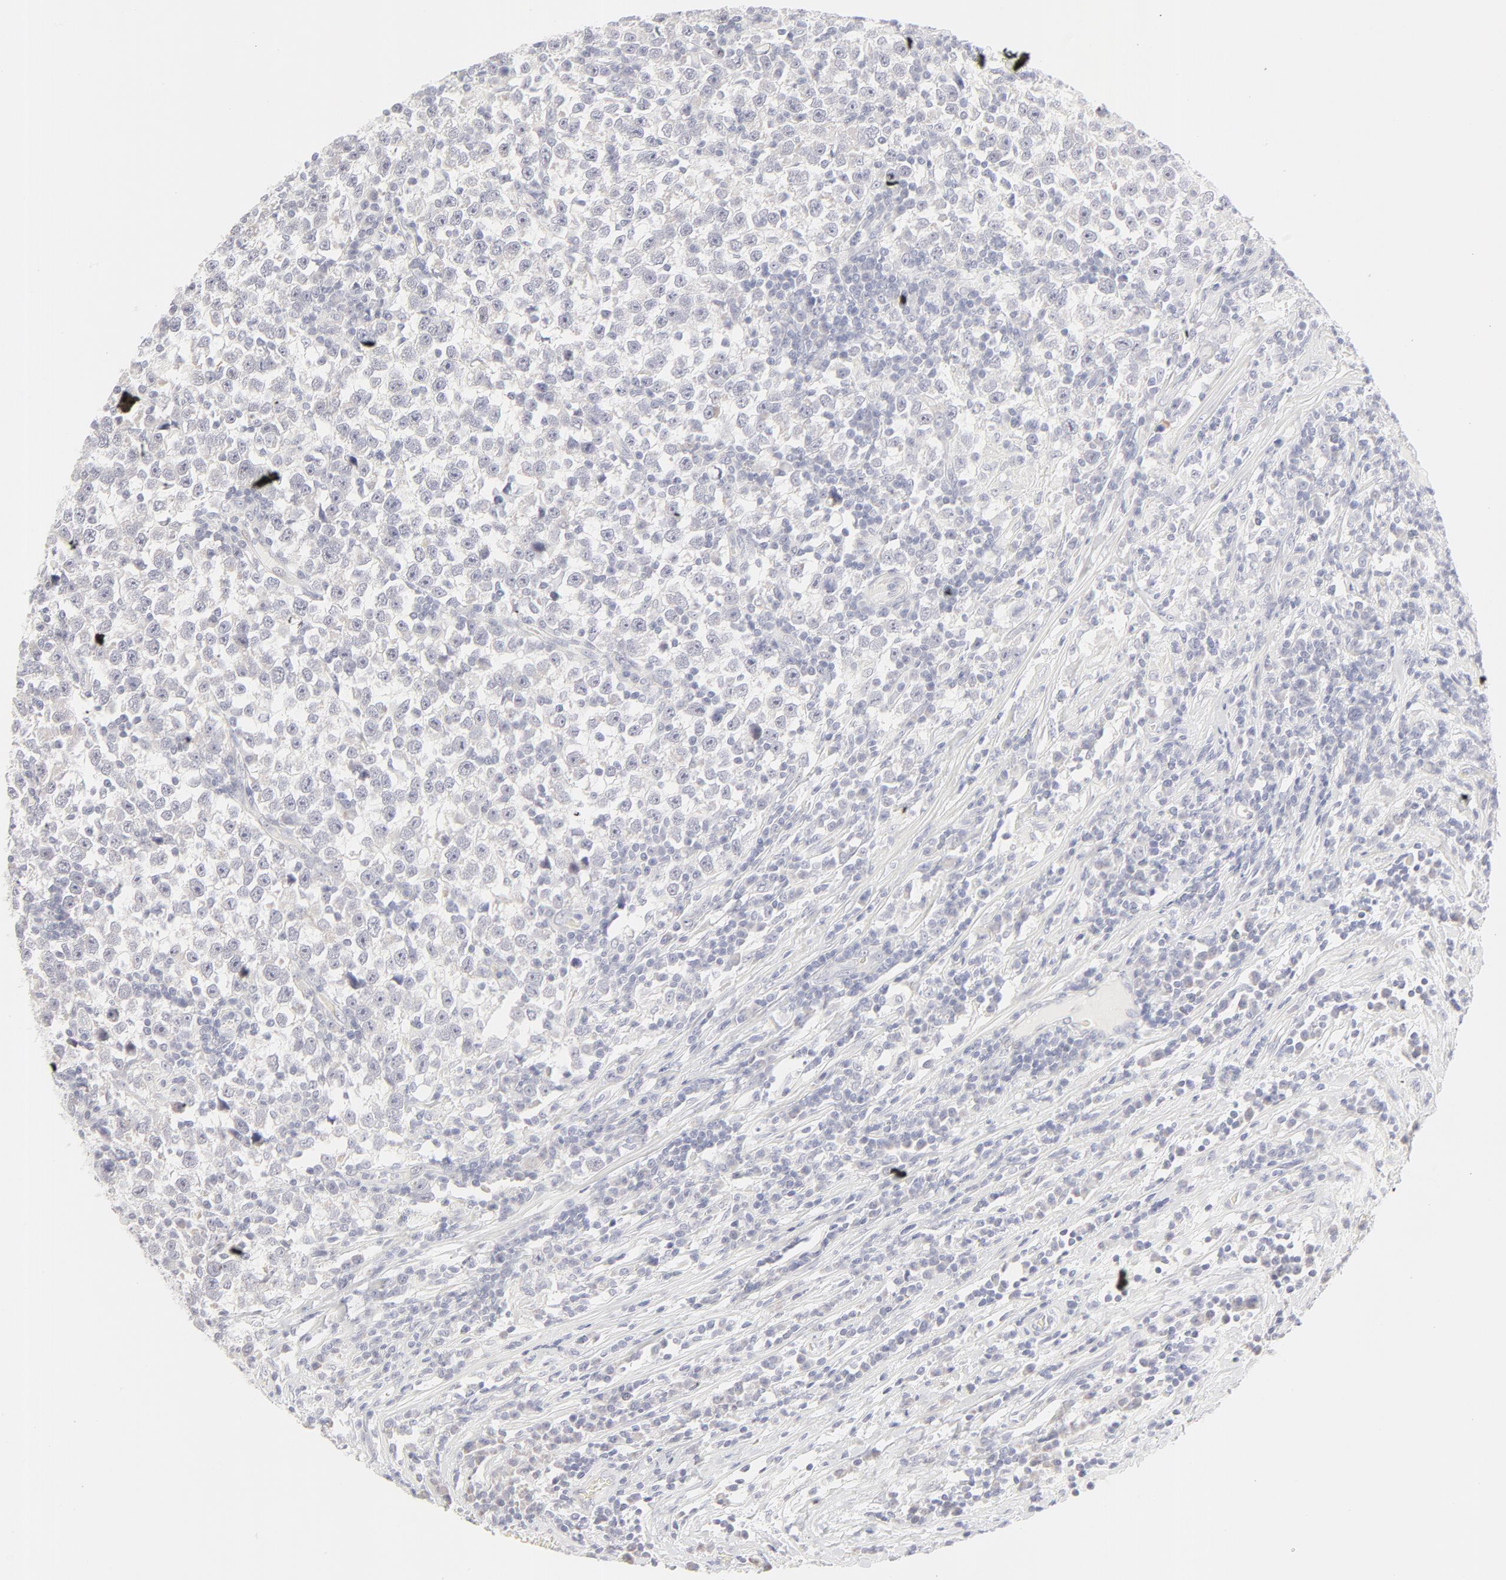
{"staining": {"intensity": "negative", "quantity": "none", "location": "none"}, "tissue": "testis cancer", "cell_type": "Tumor cells", "image_type": "cancer", "snomed": [{"axis": "morphology", "description": "Seminoma, NOS"}, {"axis": "topography", "description": "Testis"}], "caption": "Immunohistochemical staining of human testis cancer demonstrates no significant expression in tumor cells. (DAB immunohistochemistry (IHC) with hematoxylin counter stain).", "gene": "NPNT", "patient": {"sex": "male", "age": 43}}